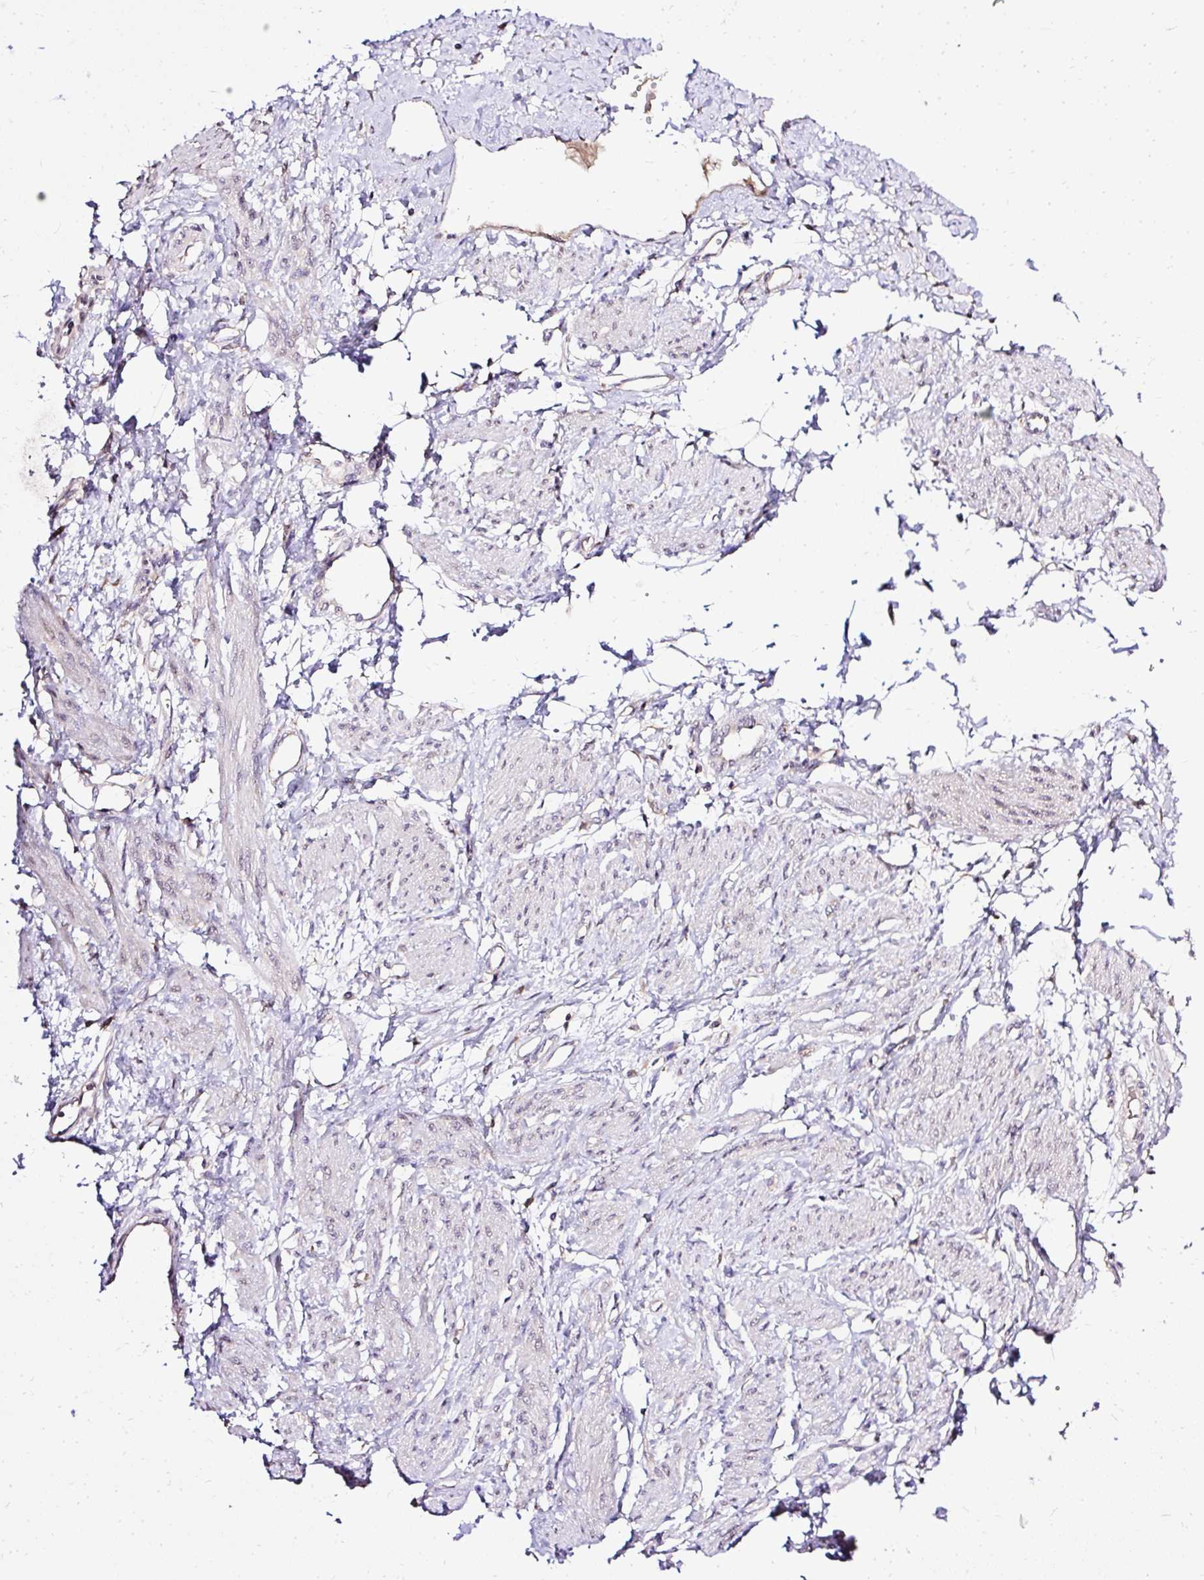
{"staining": {"intensity": "negative", "quantity": "none", "location": "none"}, "tissue": "smooth muscle", "cell_type": "Smooth muscle cells", "image_type": "normal", "snomed": [{"axis": "morphology", "description": "Normal tissue, NOS"}, {"axis": "topography", "description": "Smooth muscle"}, {"axis": "topography", "description": "Uterus"}], "caption": "Smooth muscle cells show no significant protein positivity in unremarkable smooth muscle.", "gene": "SEC63", "patient": {"sex": "female", "age": 39}}